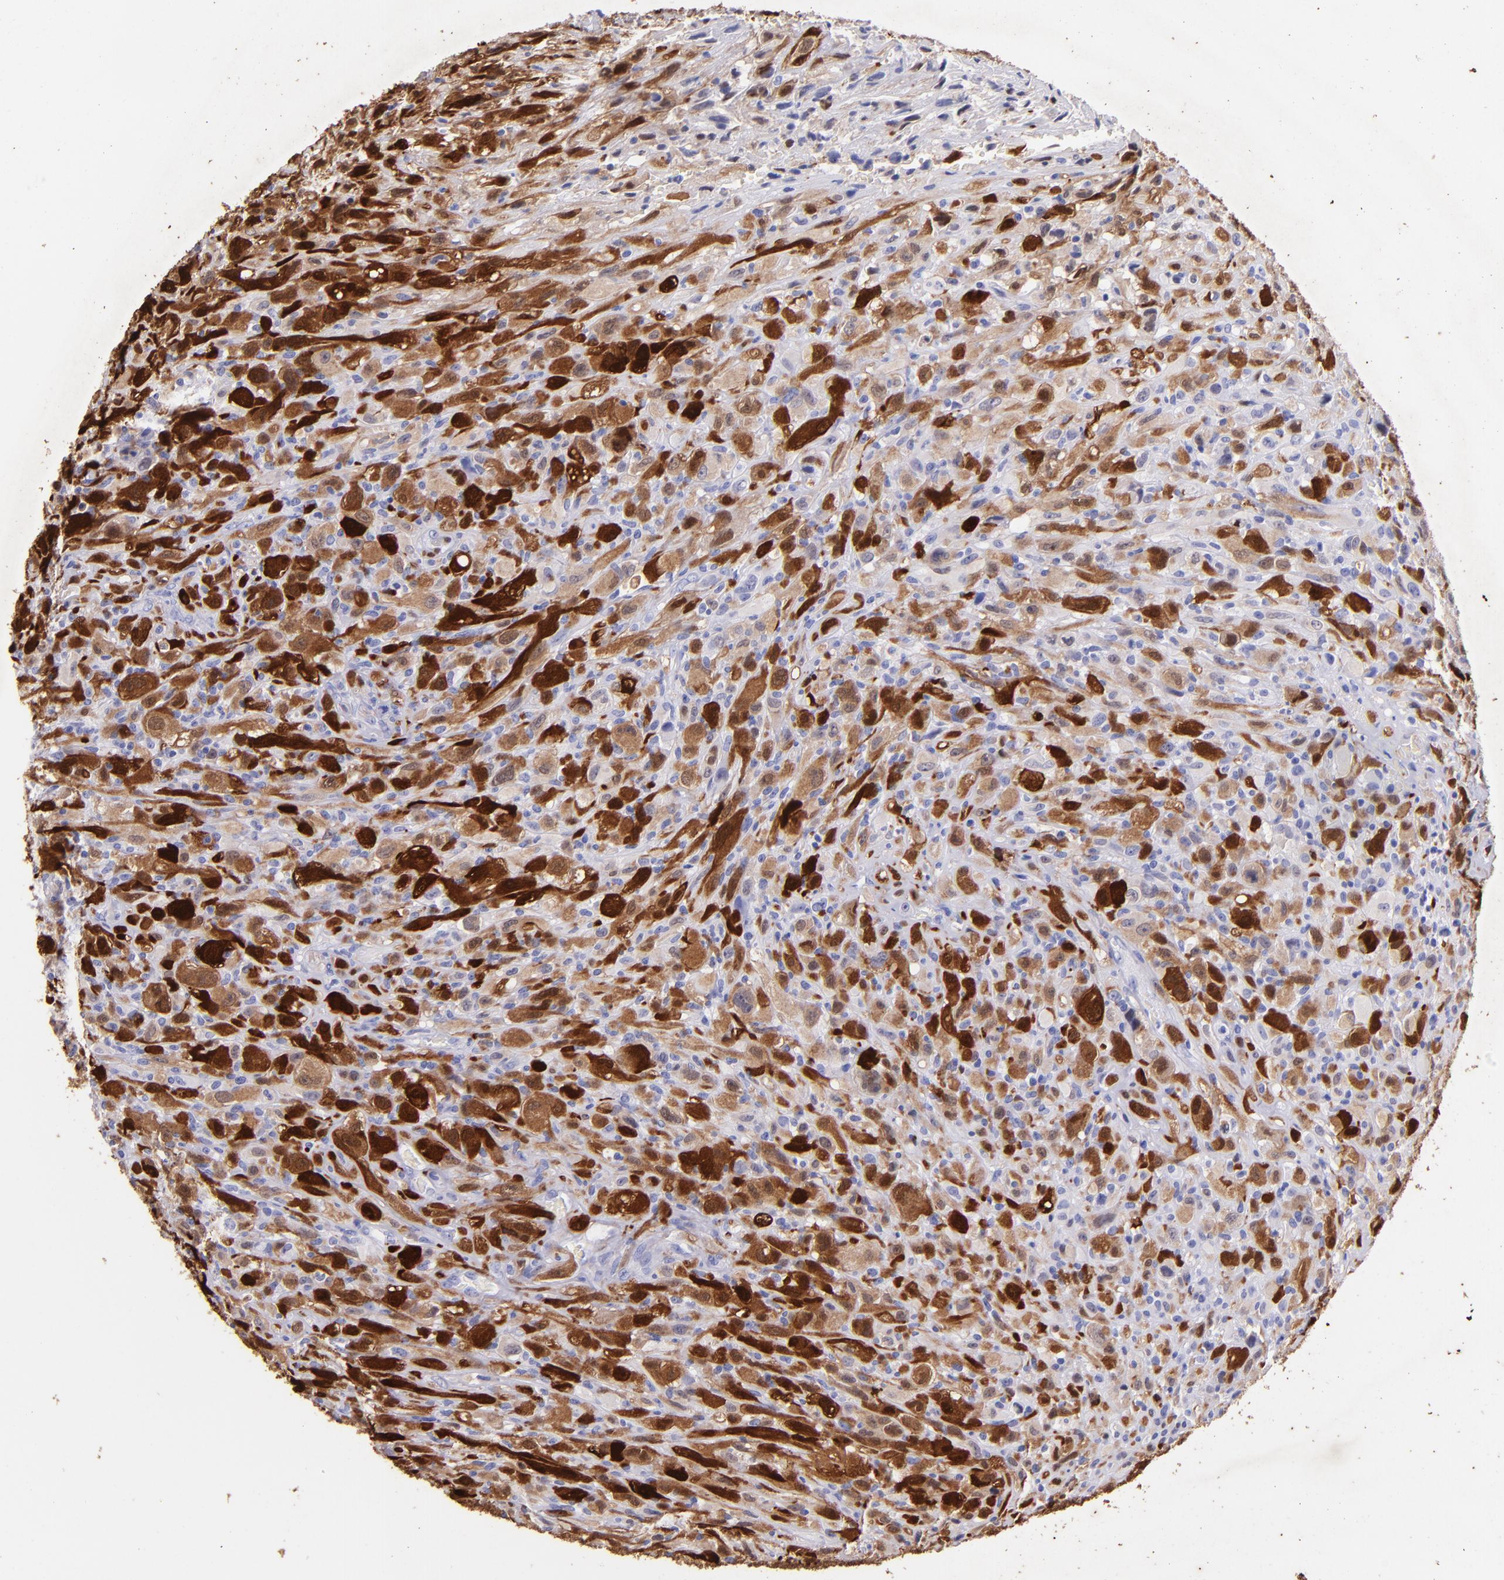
{"staining": {"intensity": "strong", "quantity": ">75%", "location": "cytoplasmic/membranous"}, "tissue": "glioma", "cell_type": "Tumor cells", "image_type": "cancer", "snomed": [{"axis": "morphology", "description": "Glioma, malignant, High grade"}, {"axis": "topography", "description": "Brain"}], "caption": "Protein analysis of malignant glioma (high-grade) tissue reveals strong cytoplasmic/membranous expression in about >75% of tumor cells.", "gene": "UCHL1", "patient": {"sex": "male", "age": 48}}